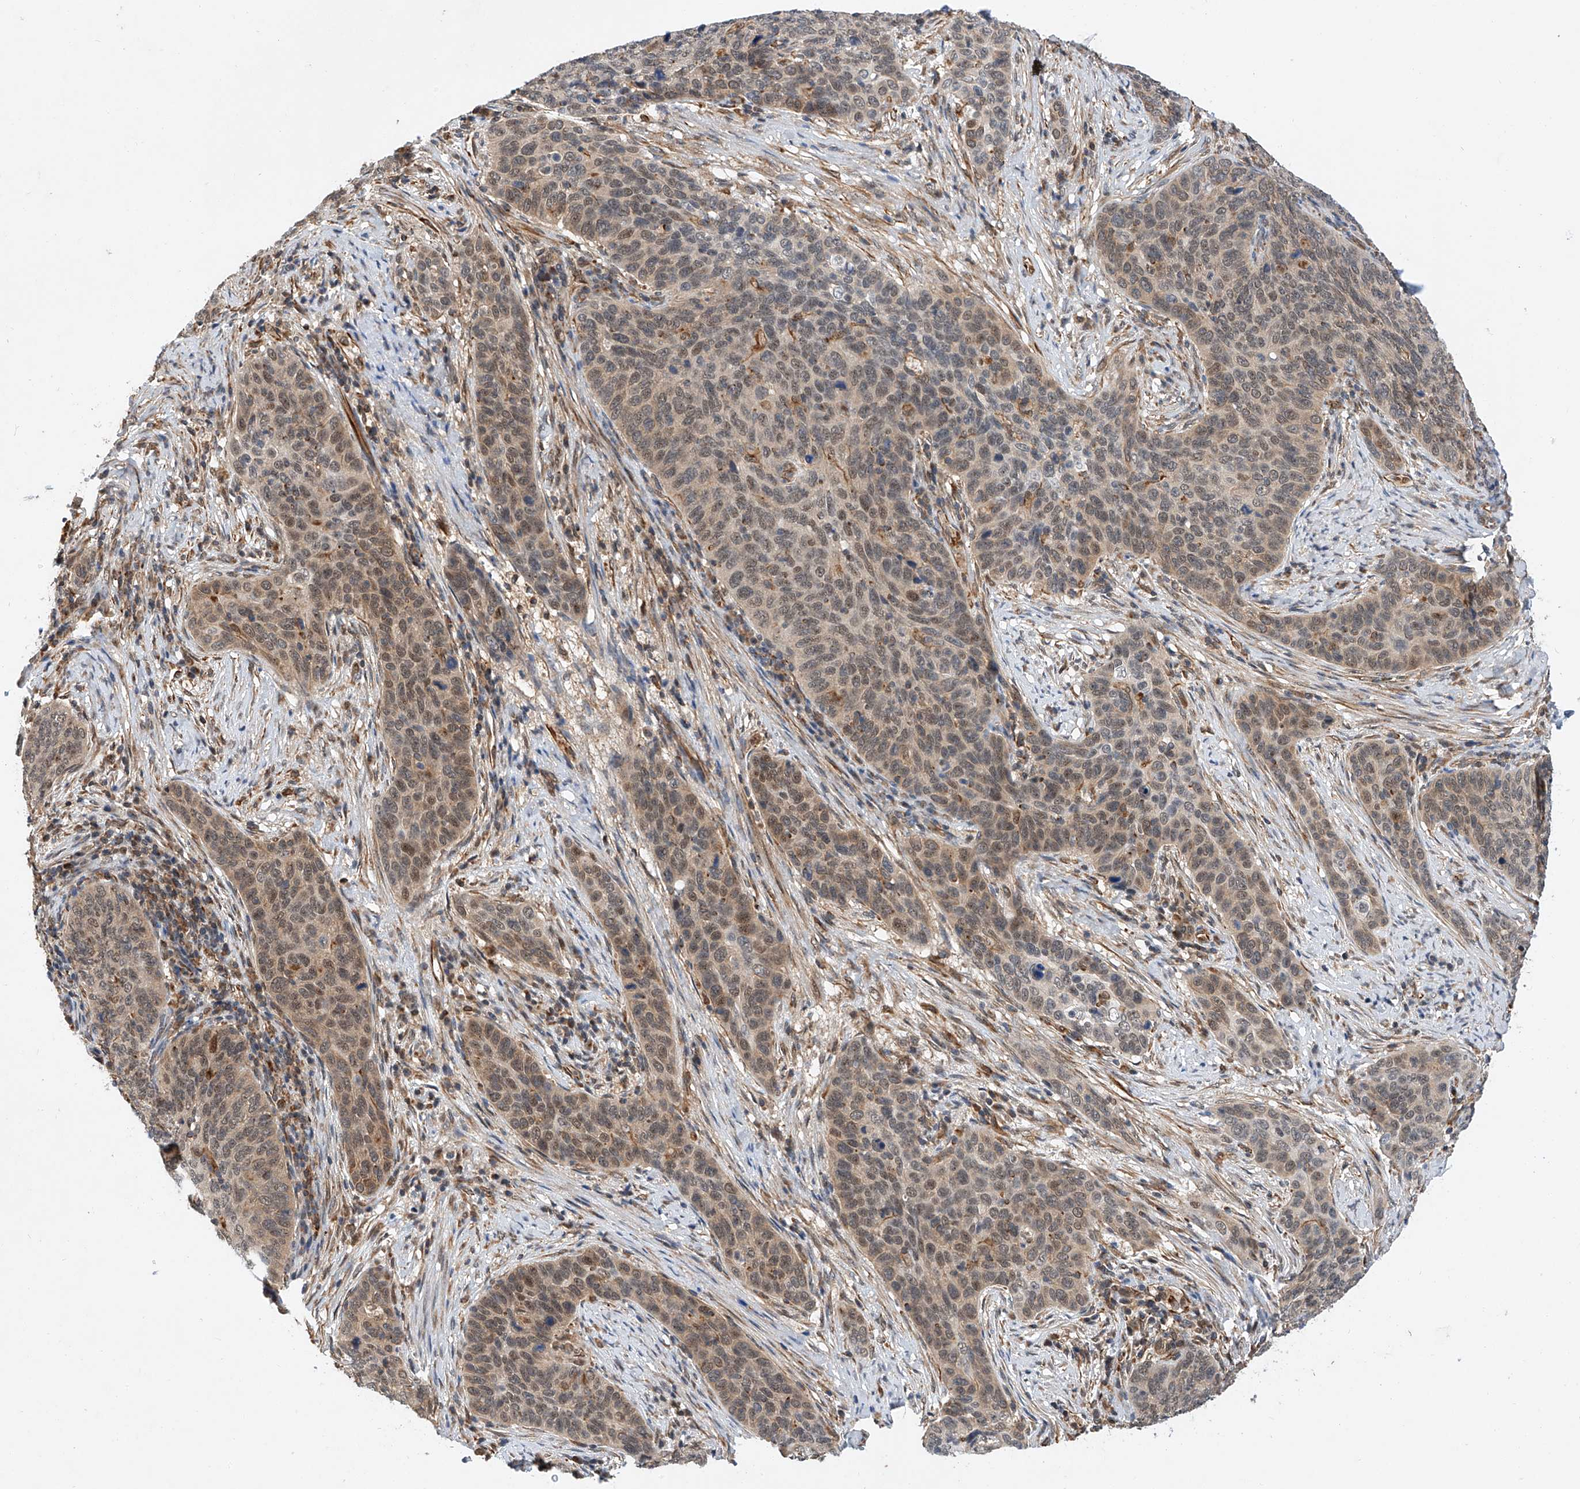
{"staining": {"intensity": "moderate", "quantity": "25%-75%", "location": "cytoplasmic/membranous,nuclear"}, "tissue": "cervical cancer", "cell_type": "Tumor cells", "image_type": "cancer", "snomed": [{"axis": "morphology", "description": "Squamous cell carcinoma, NOS"}, {"axis": "topography", "description": "Cervix"}], "caption": "This histopathology image shows IHC staining of cervical squamous cell carcinoma, with medium moderate cytoplasmic/membranous and nuclear expression in approximately 25%-75% of tumor cells.", "gene": "AMD1", "patient": {"sex": "female", "age": 60}}